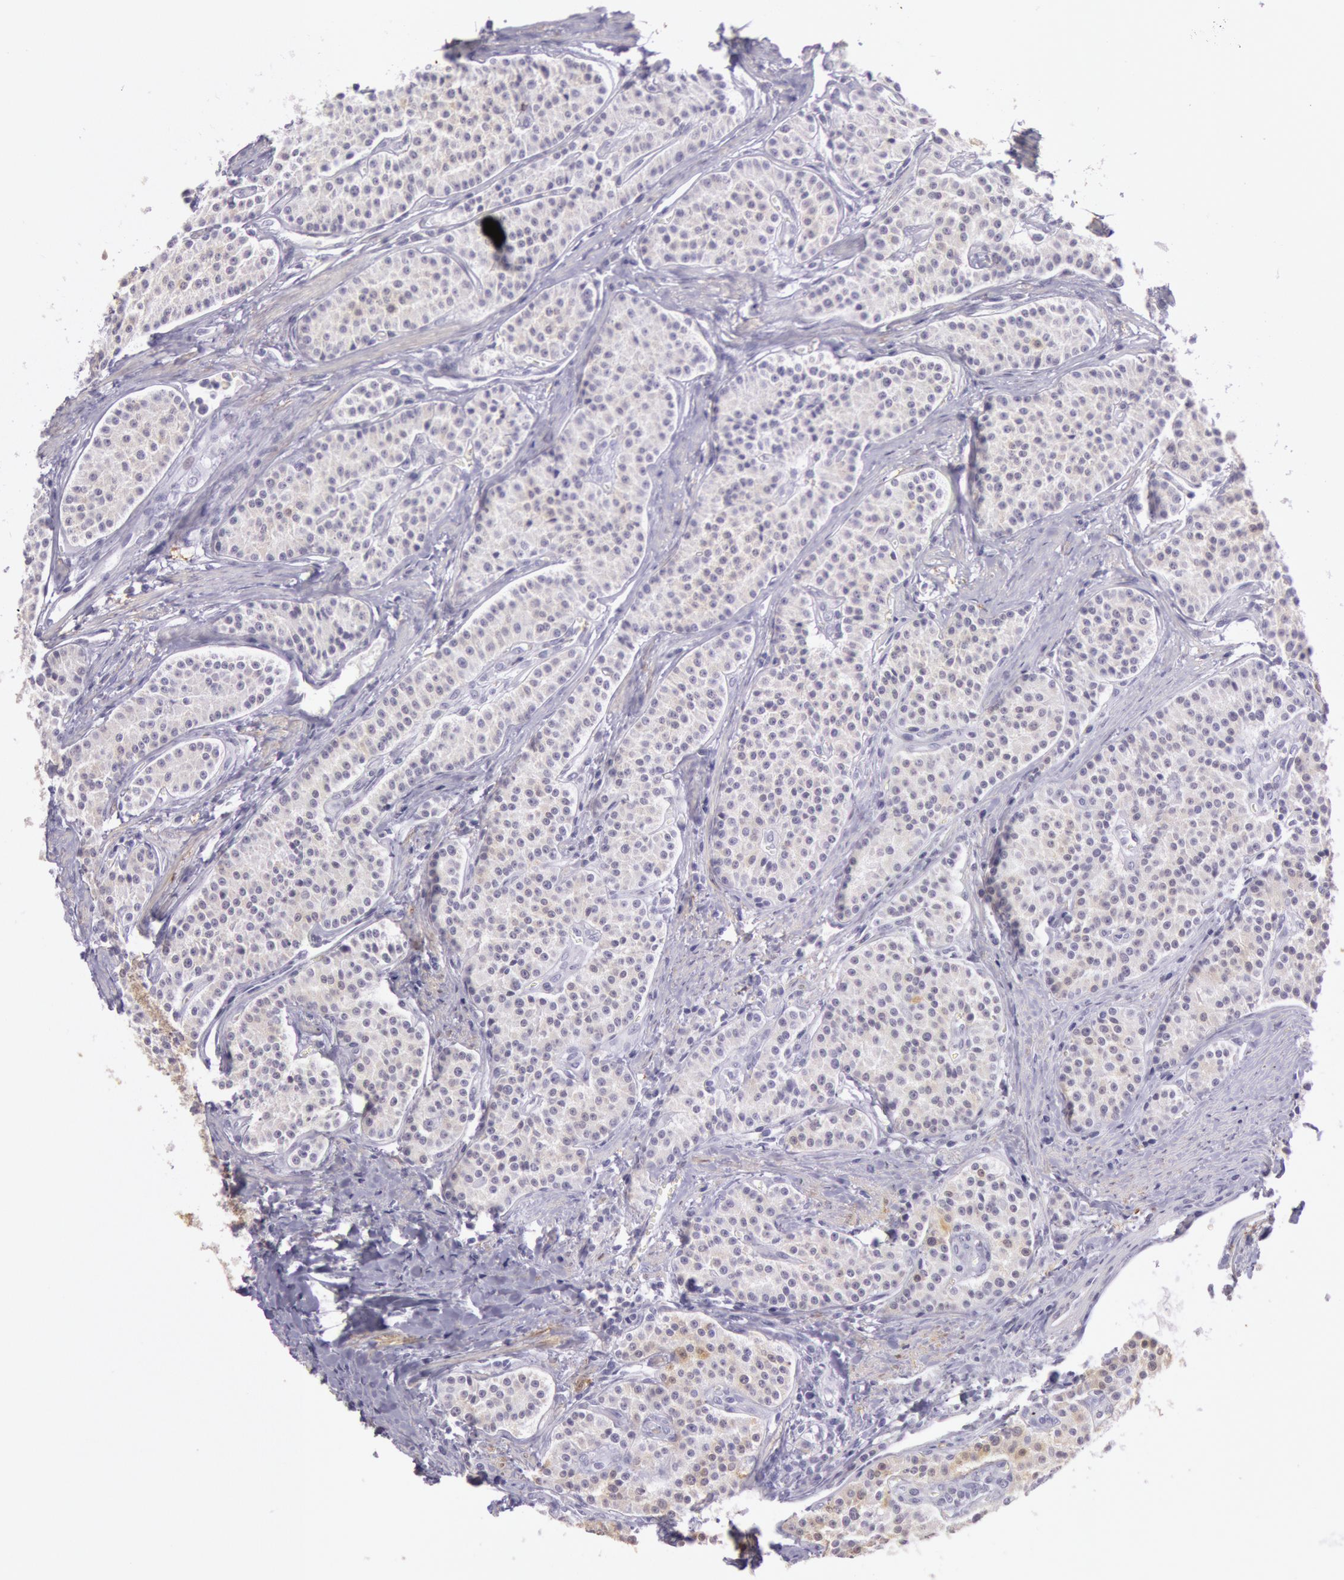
{"staining": {"intensity": "weak", "quantity": "<25%", "location": "cytoplasmic/membranous"}, "tissue": "carcinoid", "cell_type": "Tumor cells", "image_type": "cancer", "snomed": [{"axis": "morphology", "description": "Carcinoid, malignant, NOS"}, {"axis": "topography", "description": "Stomach"}], "caption": "Immunohistochemistry of human carcinoid demonstrates no positivity in tumor cells.", "gene": "CKB", "patient": {"sex": "female", "age": 76}}